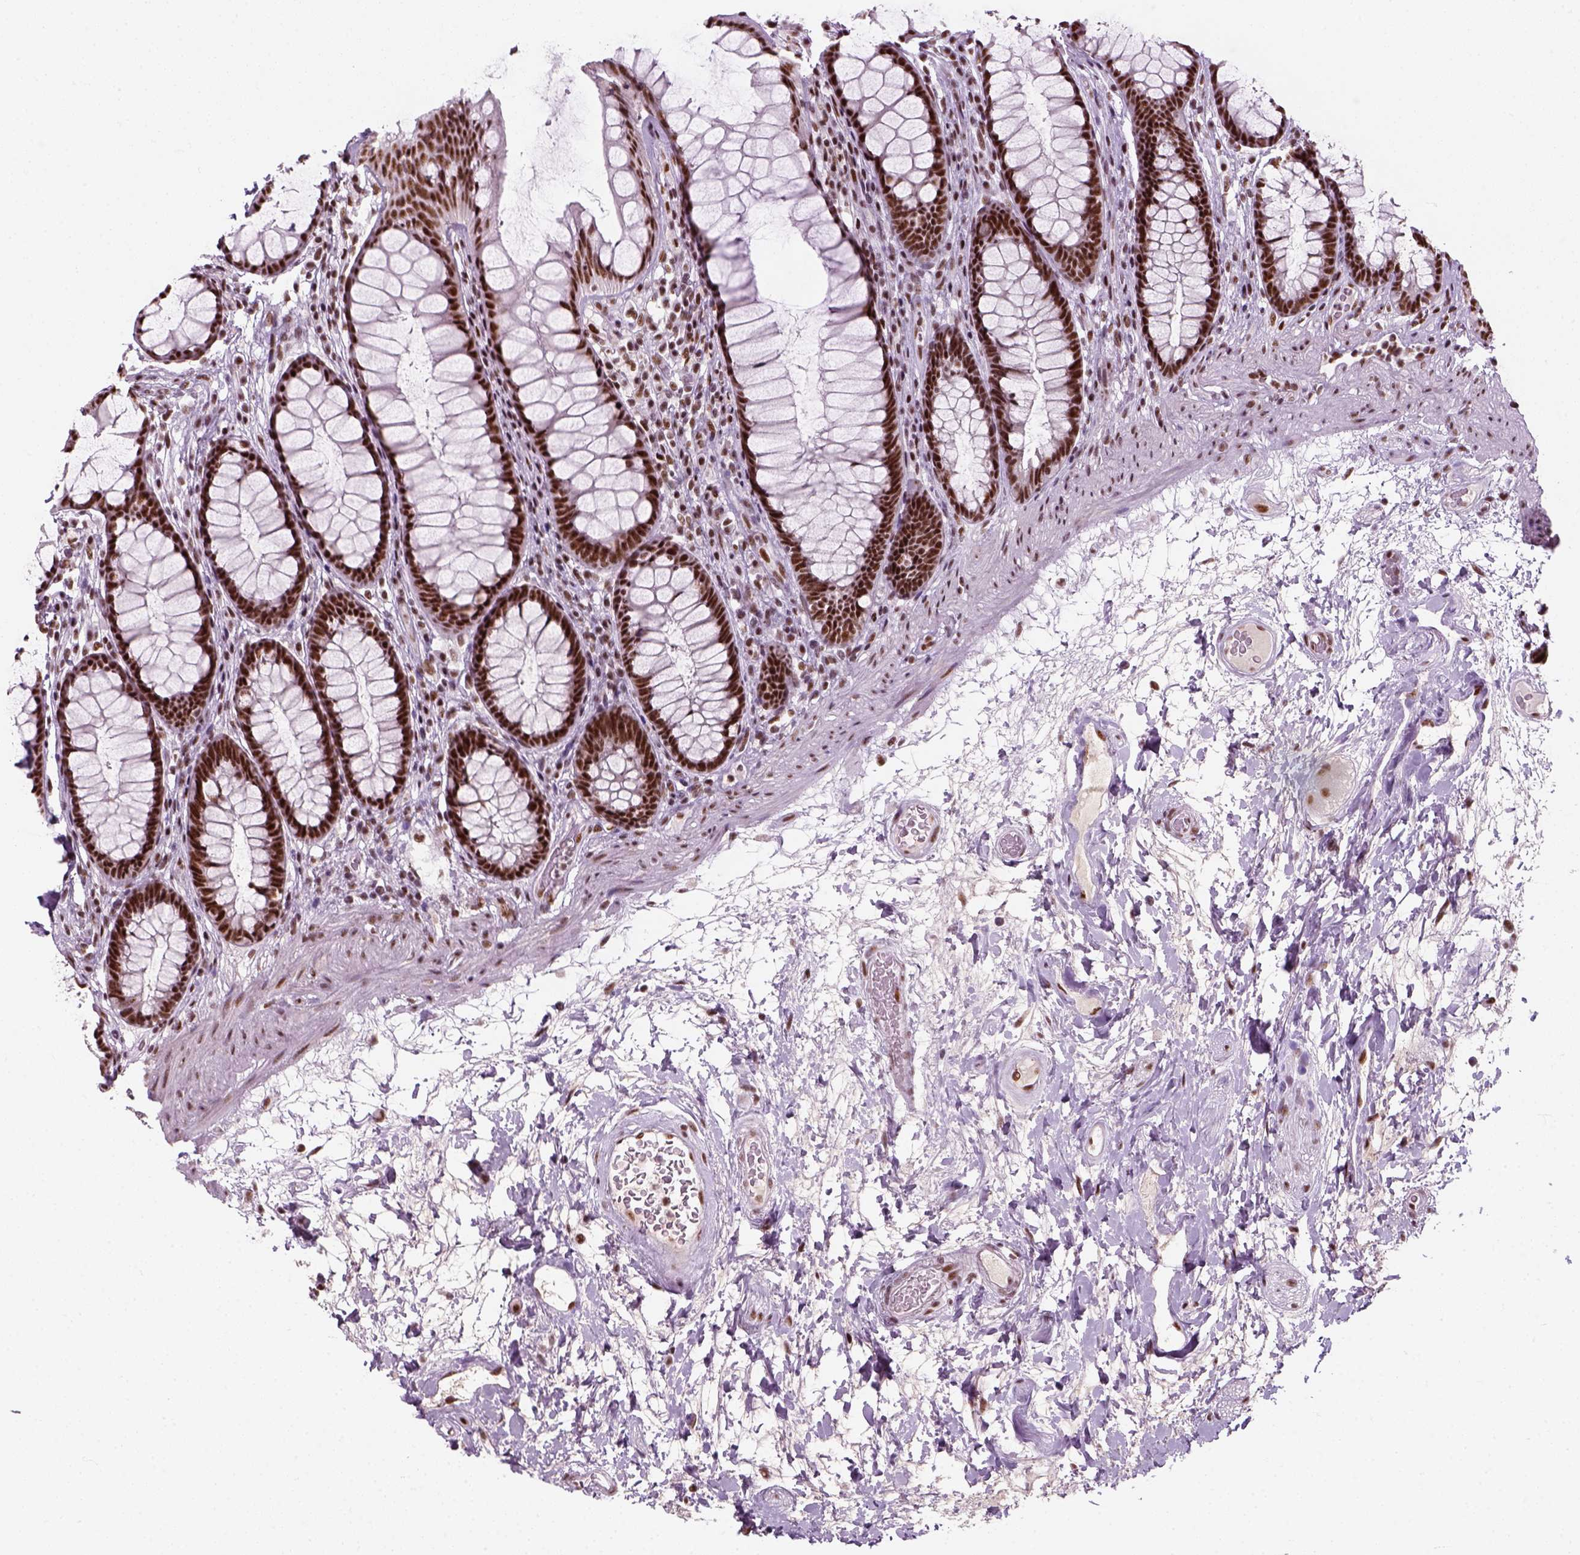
{"staining": {"intensity": "strong", "quantity": ">75%", "location": "nuclear"}, "tissue": "rectum", "cell_type": "Glandular cells", "image_type": "normal", "snomed": [{"axis": "morphology", "description": "Normal tissue, NOS"}, {"axis": "topography", "description": "Rectum"}], "caption": "Brown immunohistochemical staining in benign human rectum exhibits strong nuclear staining in about >75% of glandular cells. (DAB (3,3'-diaminobenzidine) = brown stain, brightfield microscopy at high magnification).", "gene": "GTF2F1", "patient": {"sex": "male", "age": 72}}